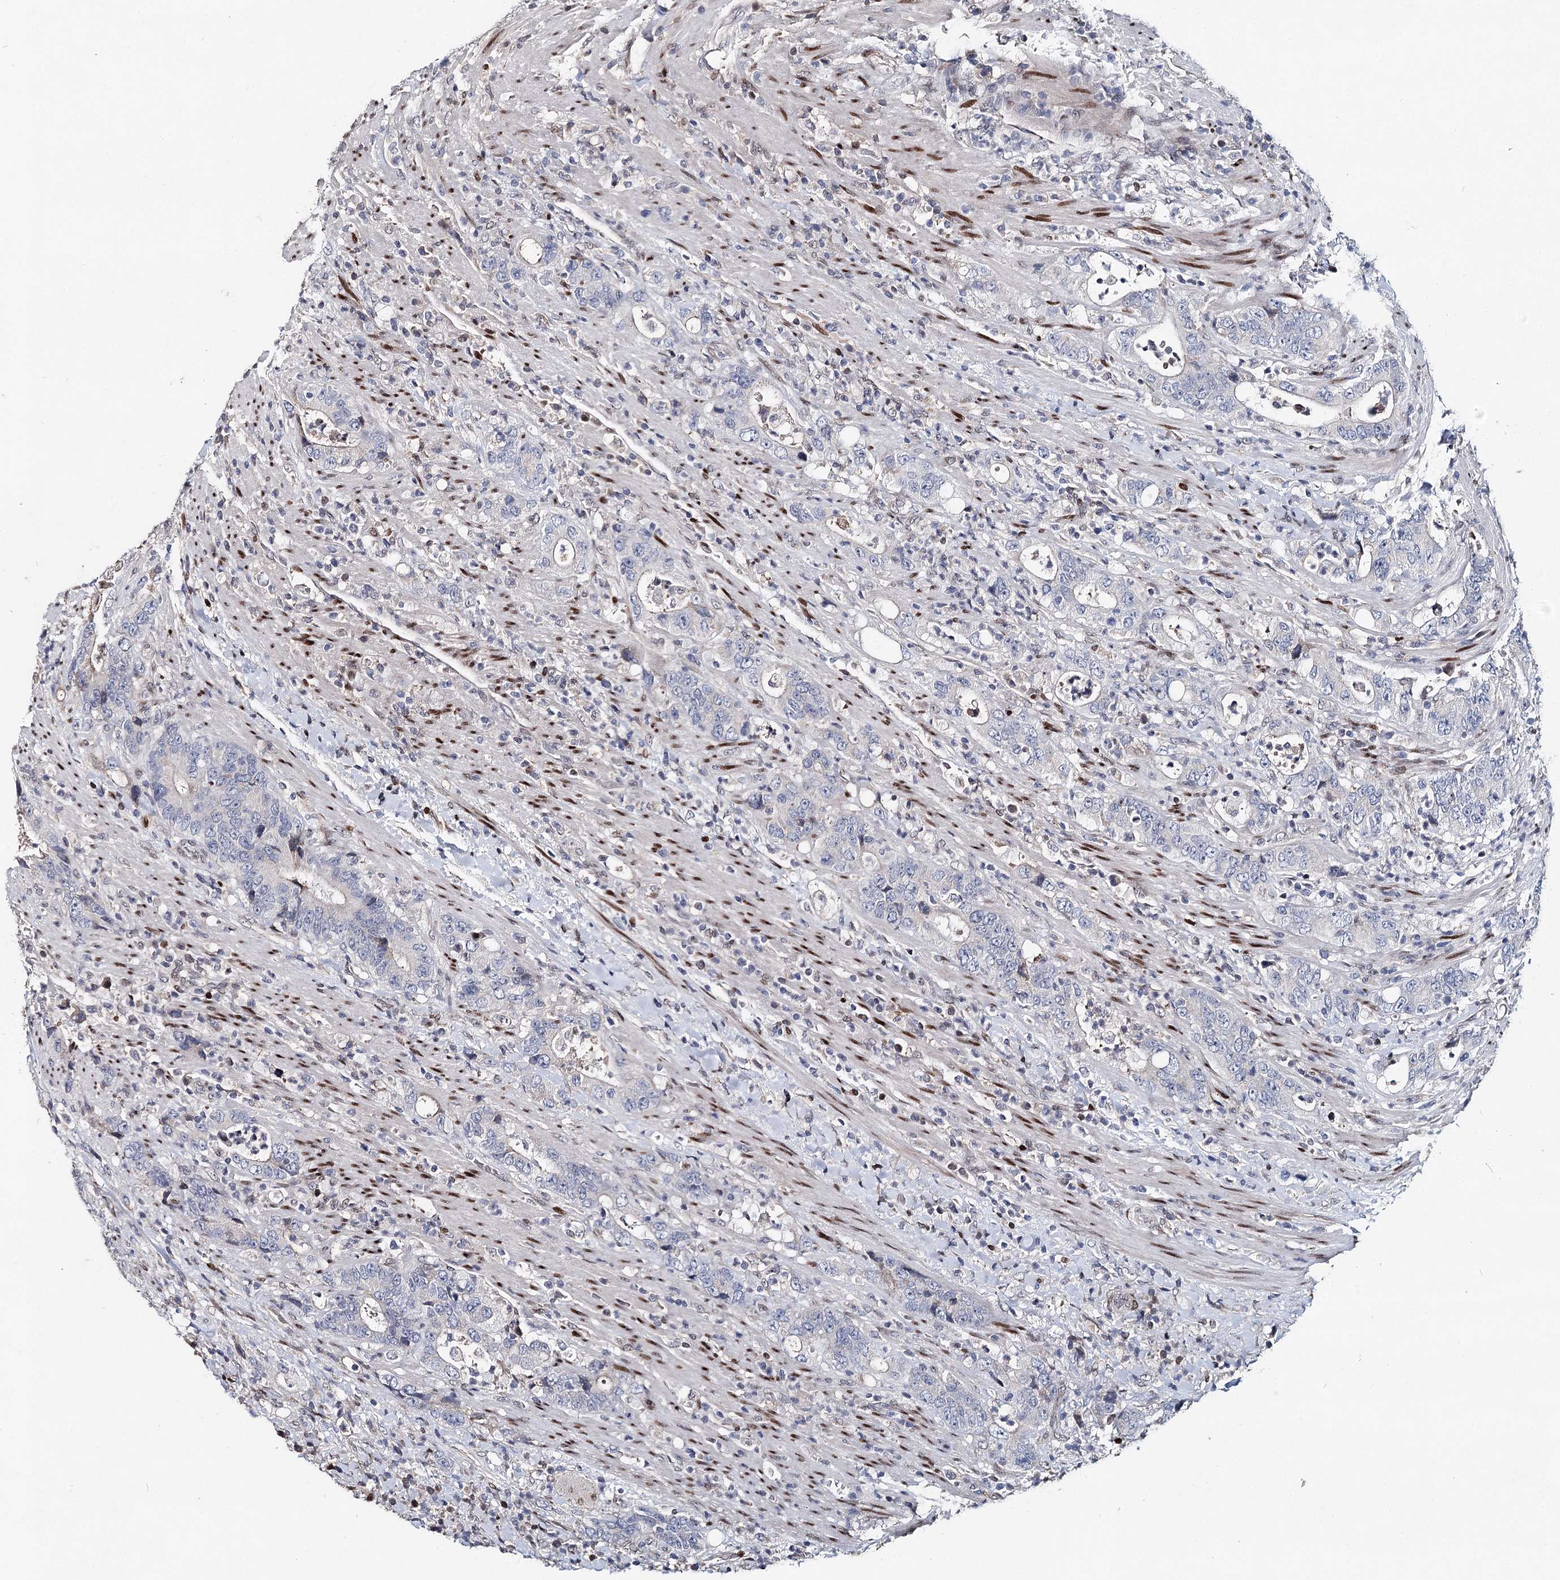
{"staining": {"intensity": "negative", "quantity": "none", "location": "none"}, "tissue": "colorectal cancer", "cell_type": "Tumor cells", "image_type": "cancer", "snomed": [{"axis": "morphology", "description": "Adenocarcinoma, NOS"}, {"axis": "topography", "description": "Colon"}], "caption": "The histopathology image displays no staining of tumor cells in adenocarcinoma (colorectal).", "gene": "FRMD4A", "patient": {"sex": "female", "age": 75}}